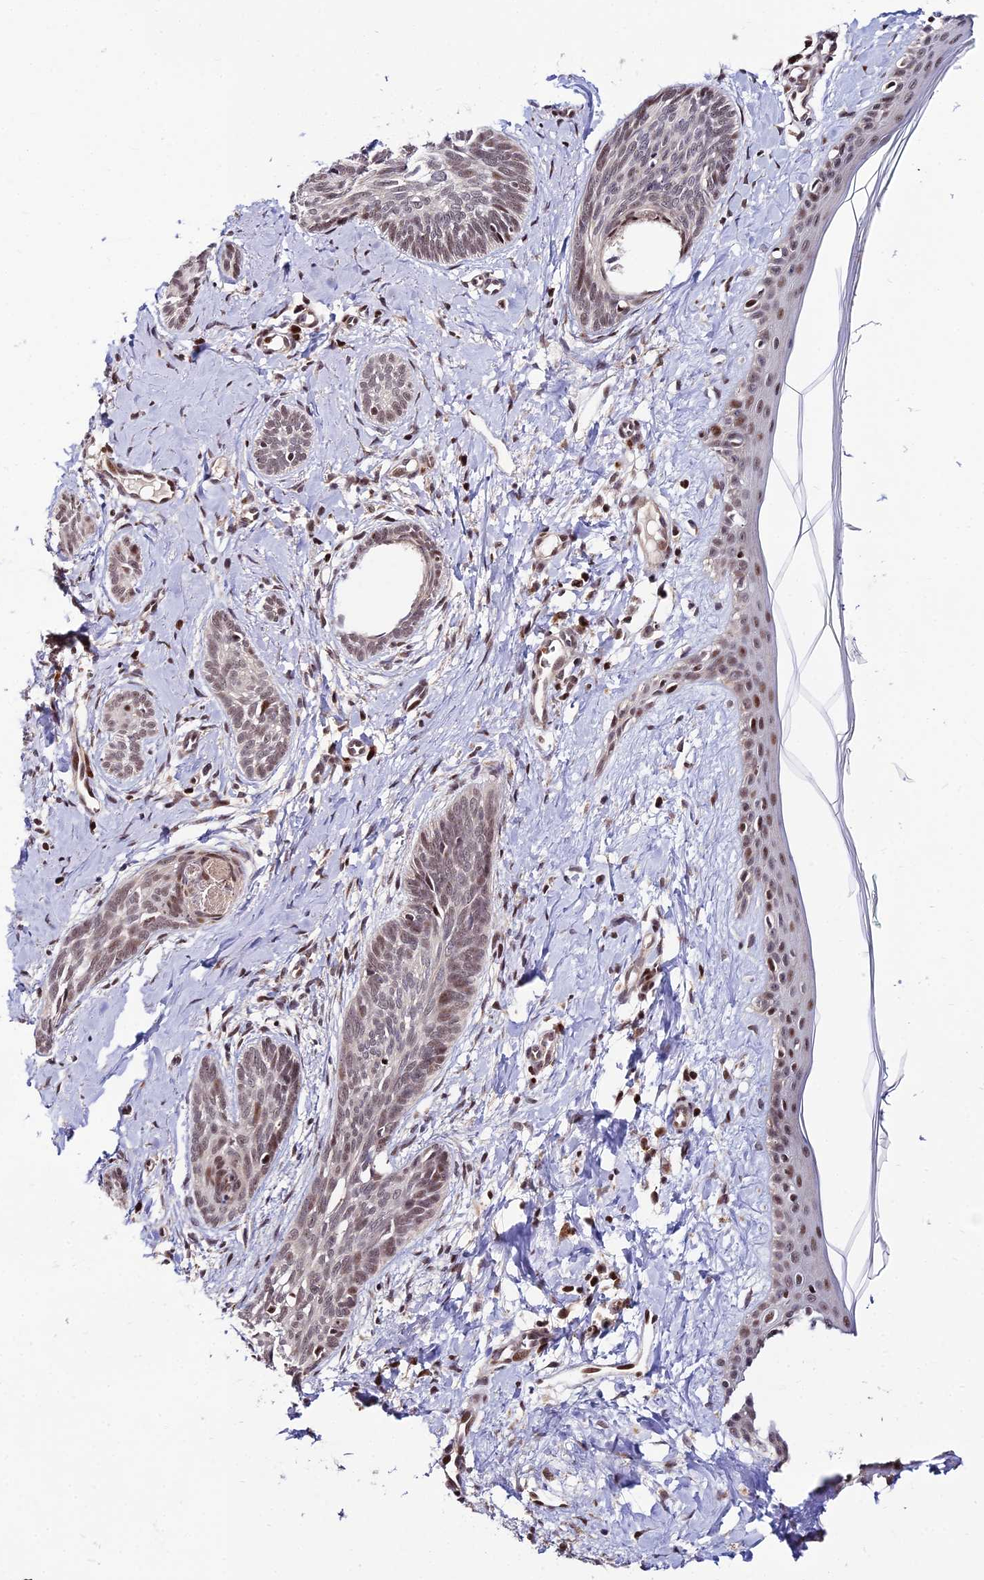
{"staining": {"intensity": "moderate", "quantity": "25%-75%", "location": "nuclear"}, "tissue": "skin cancer", "cell_type": "Tumor cells", "image_type": "cancer", "snomed": [{"axis": "morphology", "description": "Basal cell carcinoma"}, {"axis": "topography", "description": "Skin"}], "caption": "A medium amount of moderate nuclear staining is seen in approximately 25%-75% of tumor cells in skin basal cell carcinoma tissue.", "gene": "CIB3", "patient": {"sex": "female", "age": 81}}